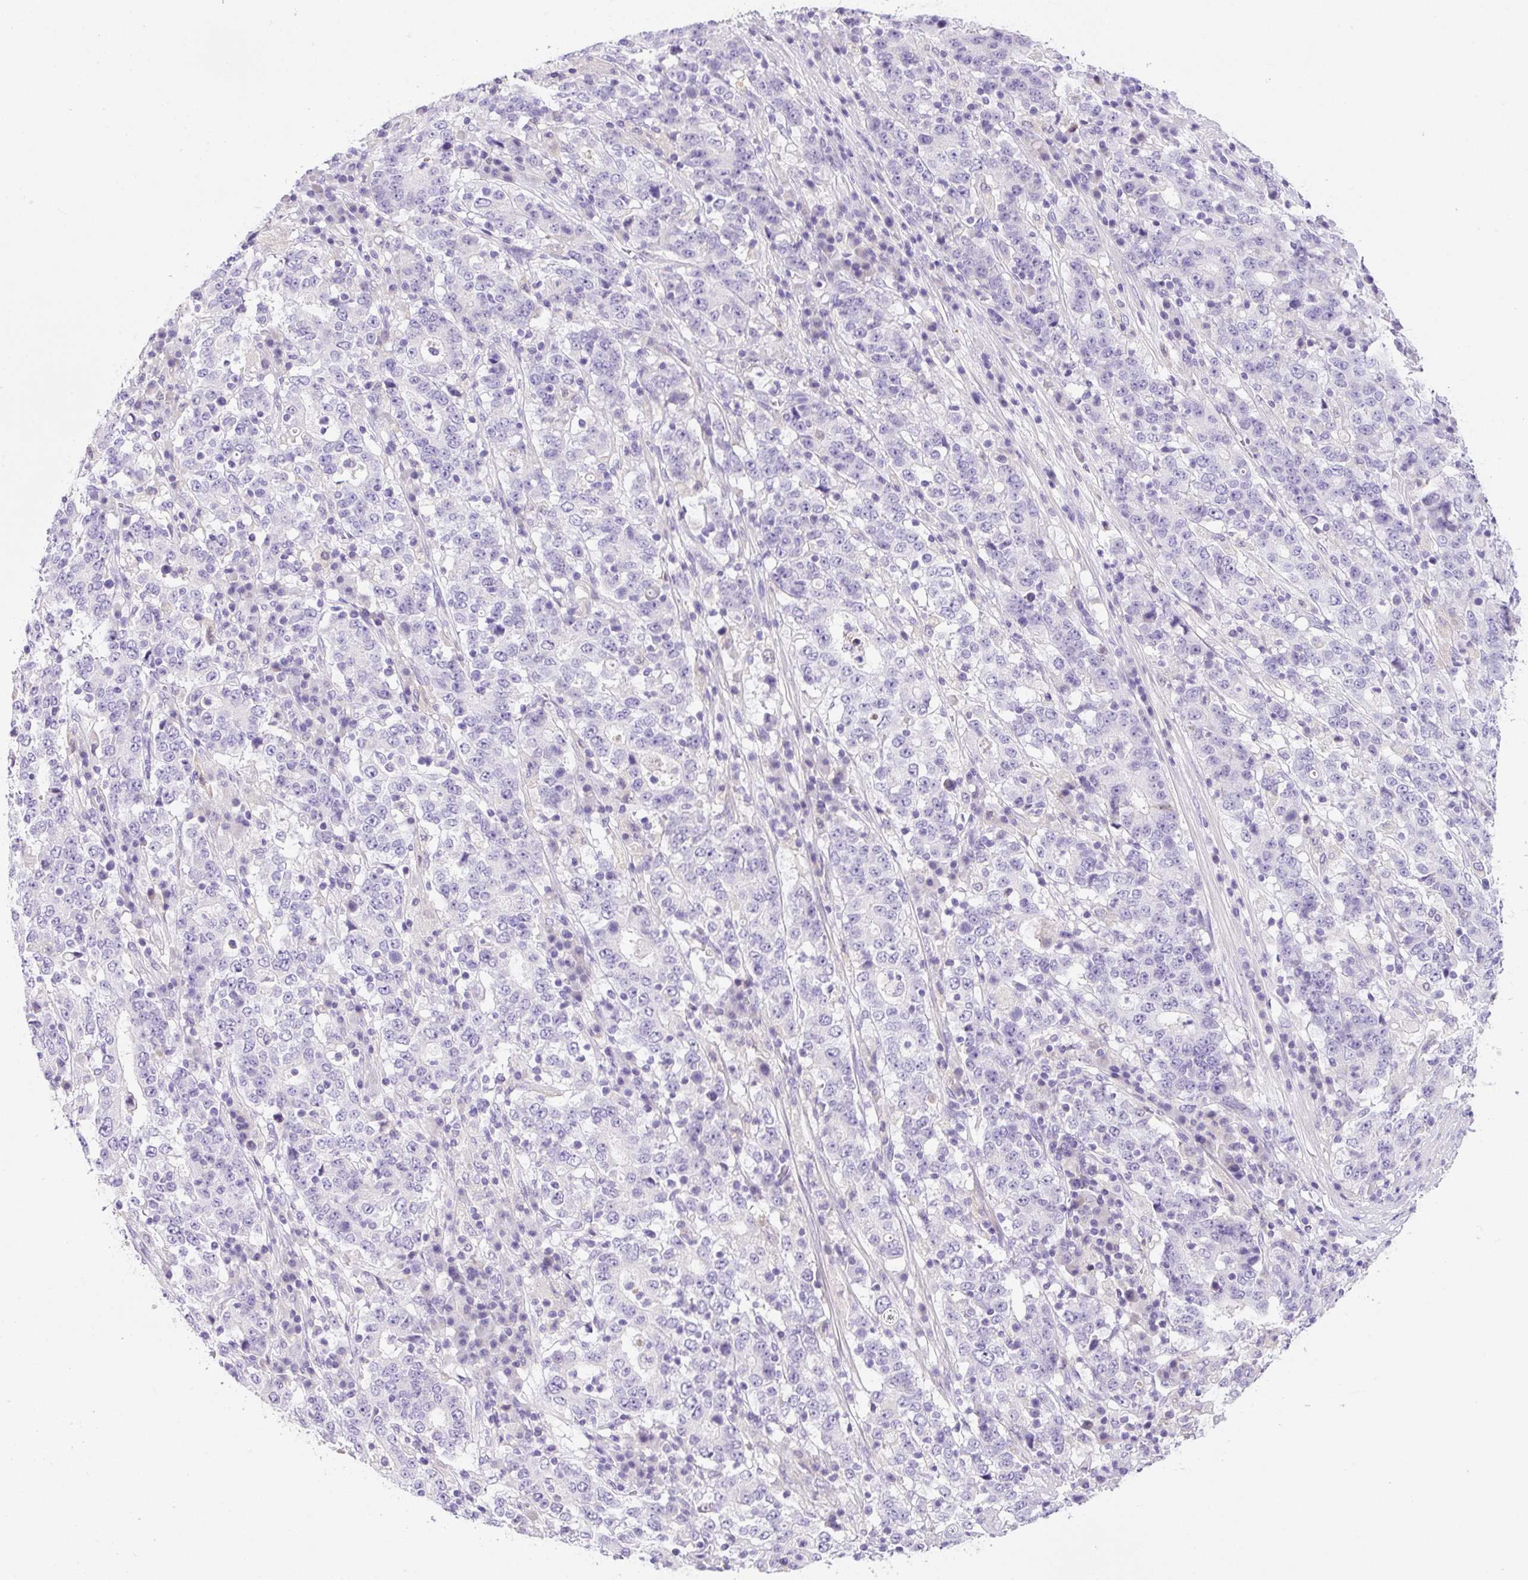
{"staining": {"intensity": "negative", "quantity": "none", "location": "none"}, "tissue": "stomach cancer", "cell_type": "Tumor cells", "image_type": "cancer", "snomed": [{"axis": "morphology", "description": "Adenocarcinoma, NOS"}, {"axis": "topography", "description": "Stomach"}], "caption": "Immunohistochemical staining of human stomach cancer exhibits no significant expression in tumor cells.", "gene": "NDST3", "patient": {"sex": "male", "age": 59}}